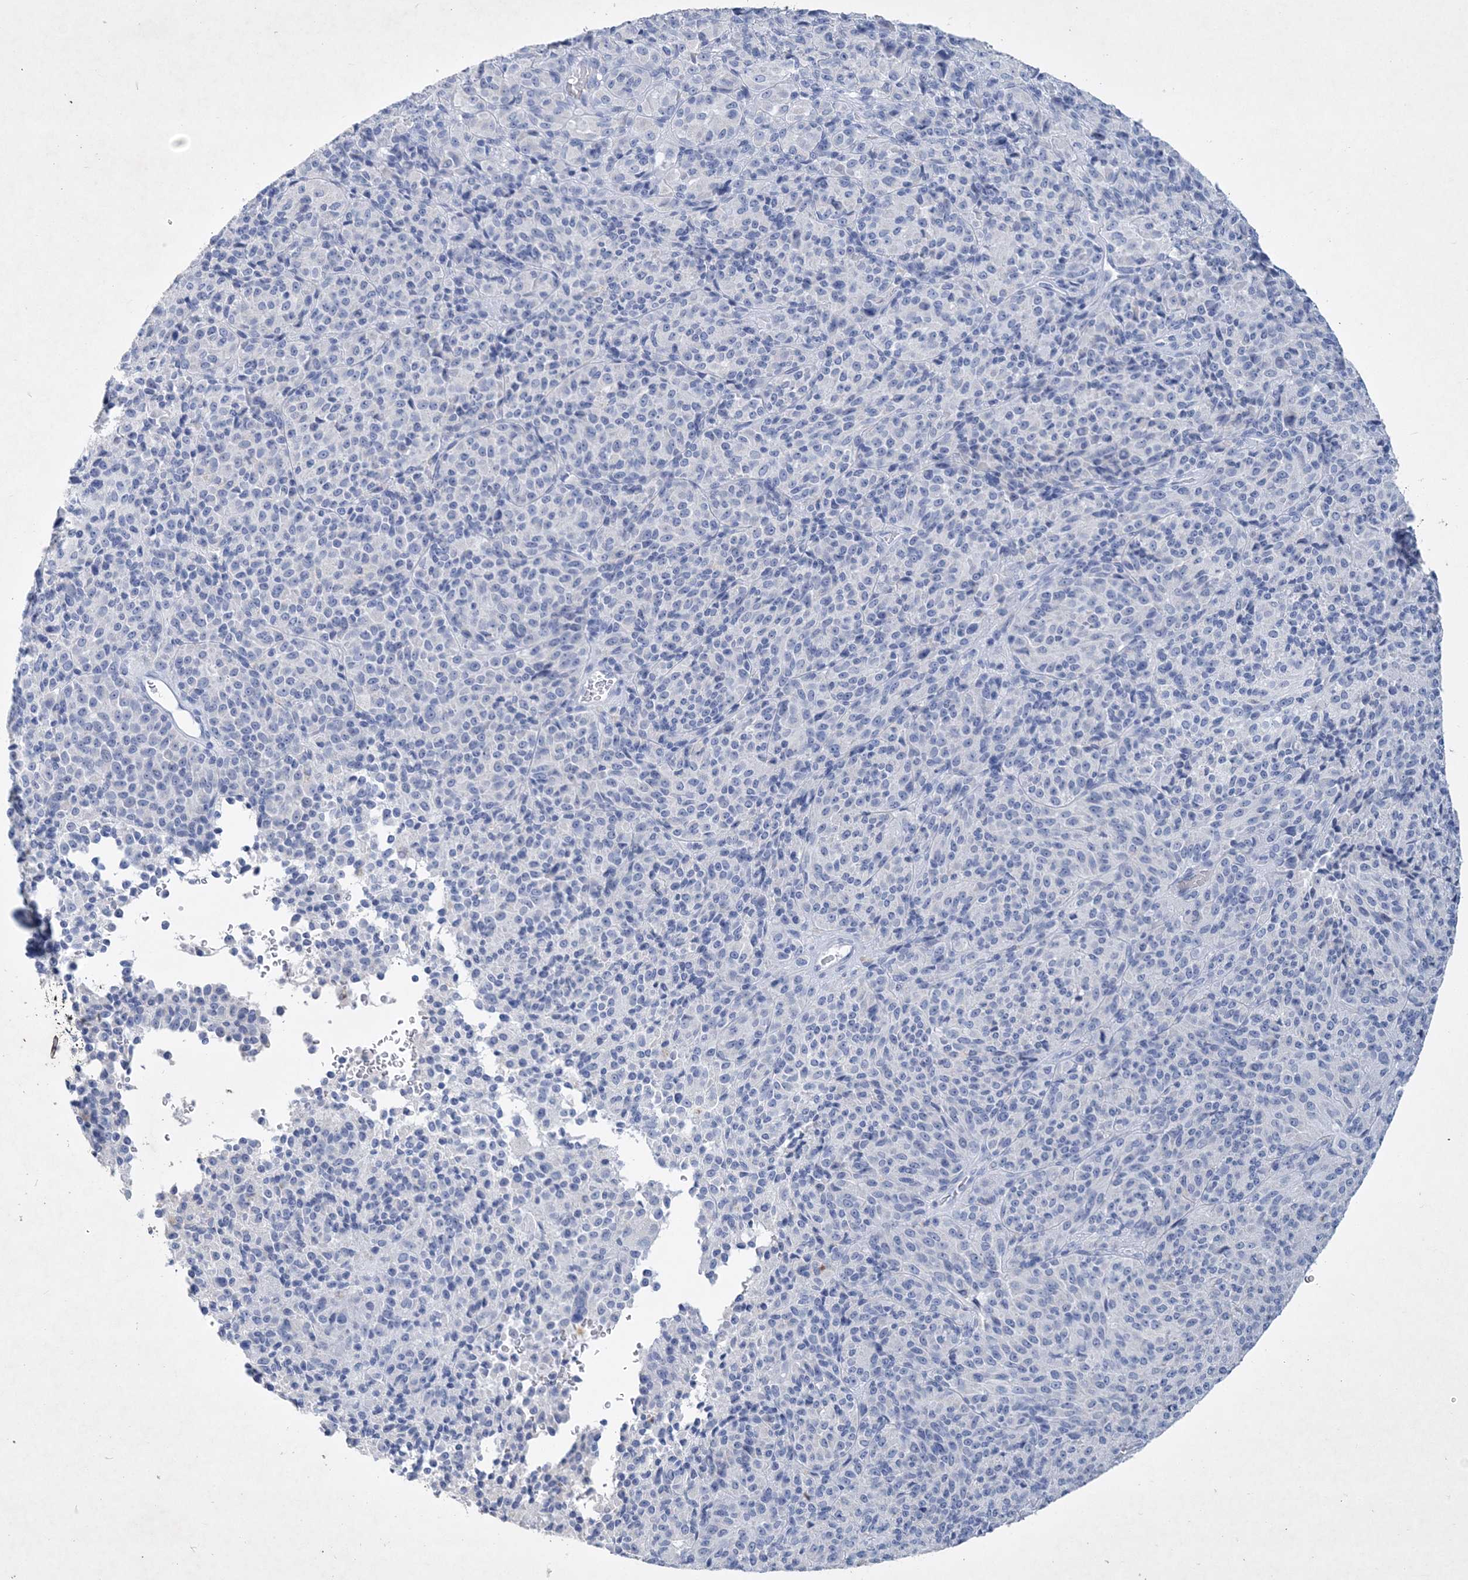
{"staining": {"intensity": "negative", "quantity": "none", "location": "none"}, "tissue": "melanoma", "cell_type": "Tumor cells", "image_type": "cancer", "snomed": [{"axis": "morphology", "description": "Malignant melanoma, Metastatic site"}, {"axis": "topography", "description": "Brain"}], "caption": "This is an immunohistochemistry (IHC) histopathology image of human melanoma. There is no positivity in tumor cells.", "gene": "COPS8", "patient": {"sex": "female", "age": 56}}